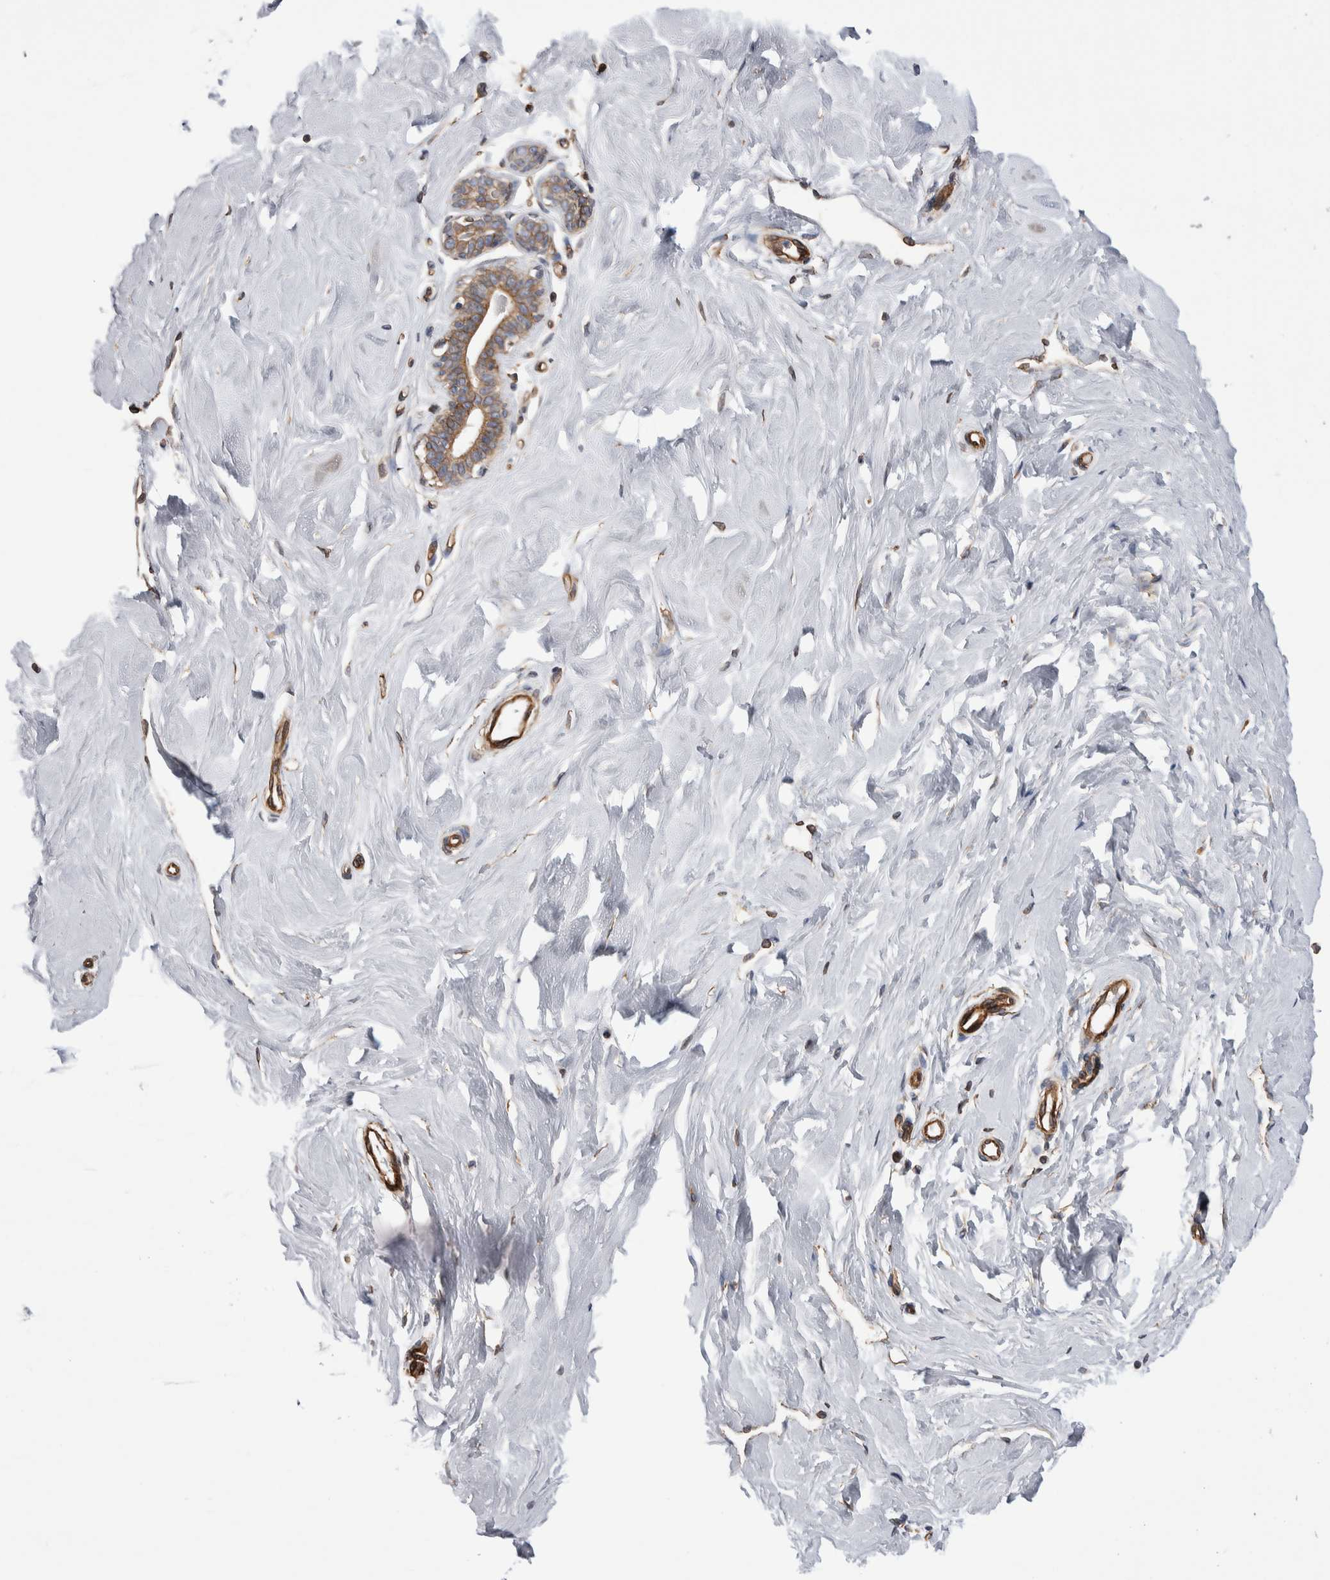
{"staining": {"intensity": "negative", "quantity": "none", "location": "none"}, "tissue": "breast", "cell_type": "Adipocytes", "image_type": "normal", "snomed": [{"axis": "morphology", "description": "Normal tissue, NOS"}, {"axis": "topography", "description": "Breast"}], "caption": "Breast stained for a protein using immunohistochemistry shows no positivity adipocytes.", "gene": "KIF12", "patient": {"sex": "female", "age": 23}}